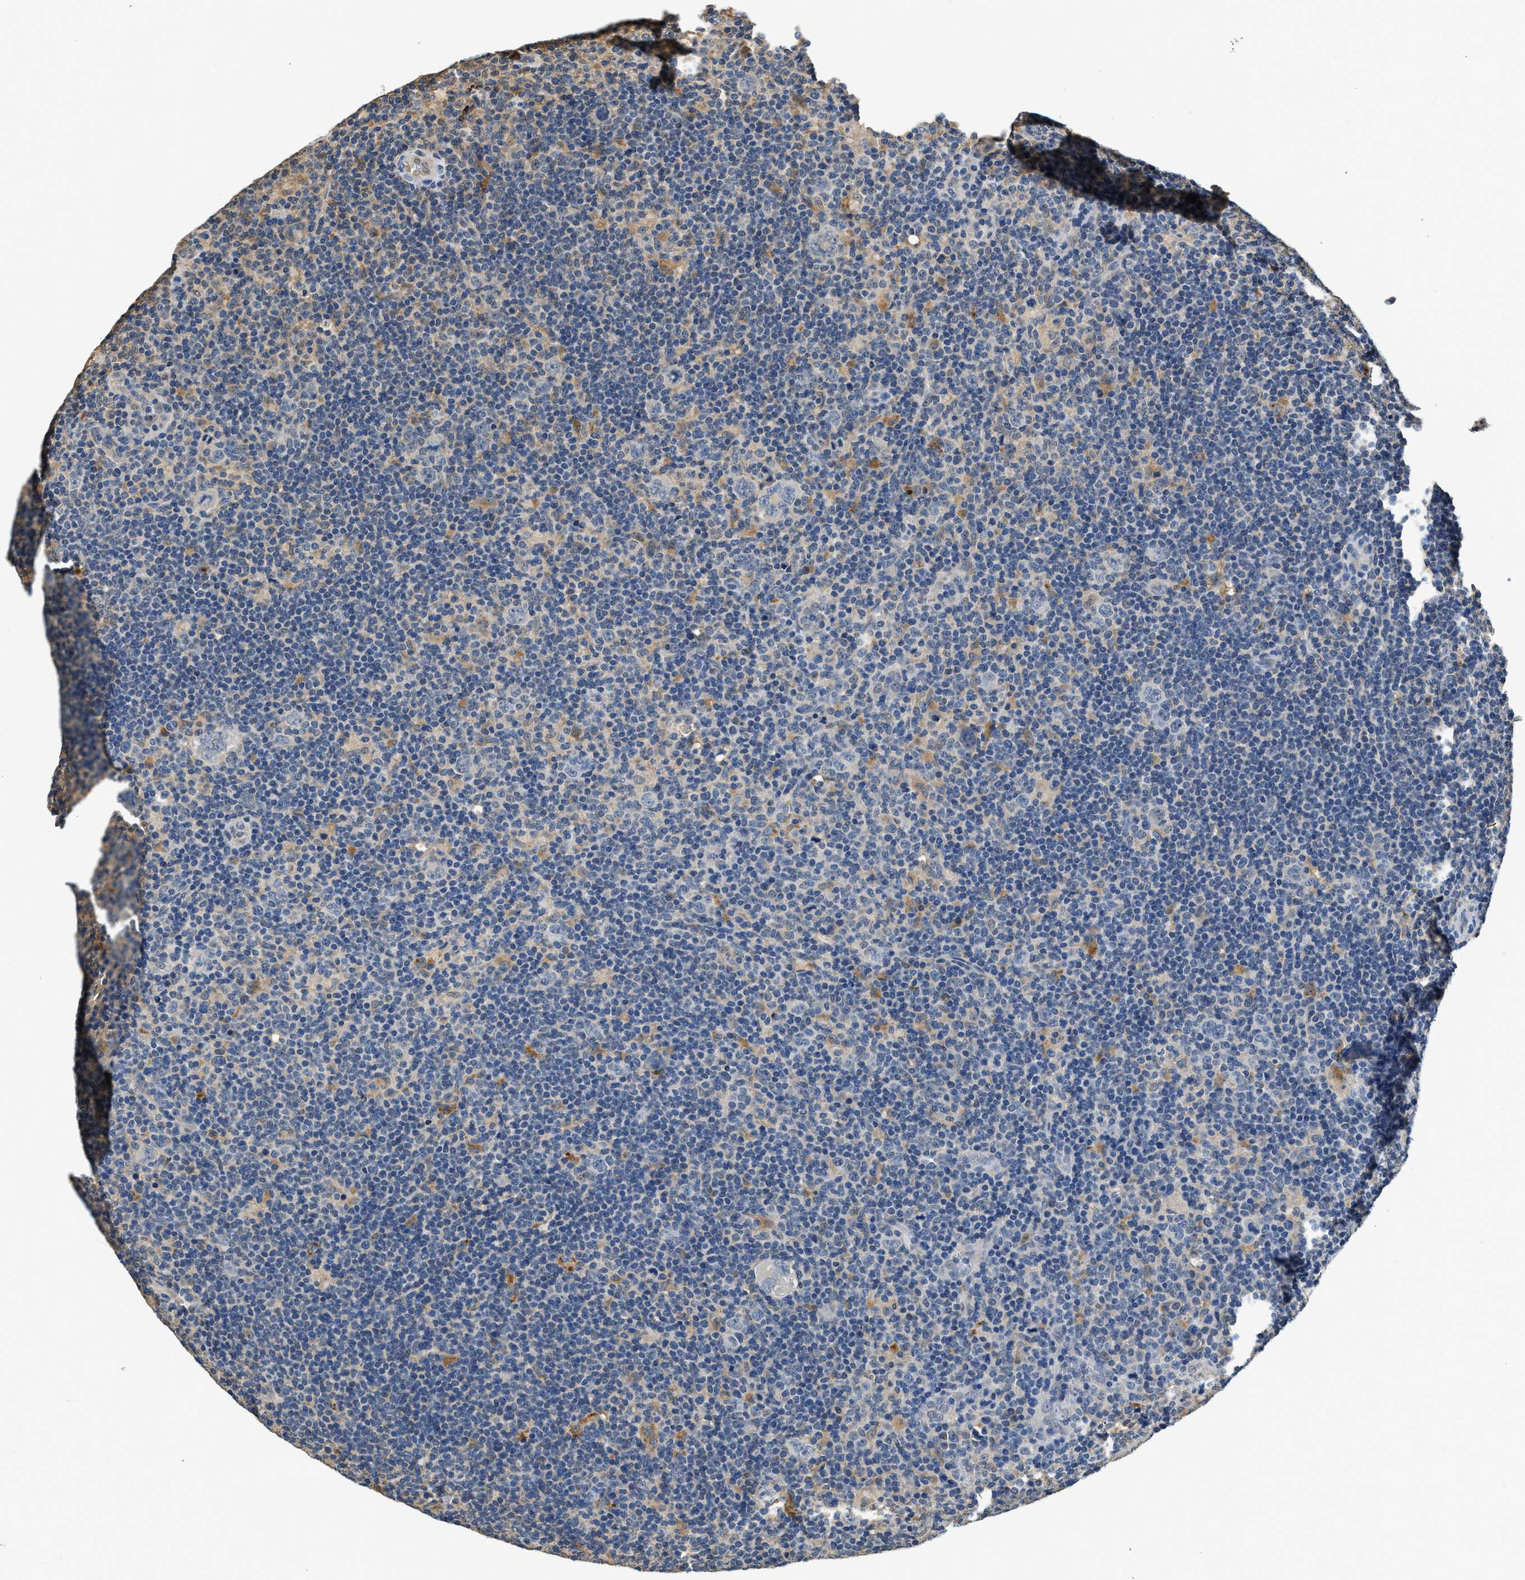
{"staining": {"intensity": "negative", "quantity": "none", "location": "none"}, "tissue": "lymphoma", "cell_type": "Tumor cells", "image_type": "cancer", "snomed": [{"axis": "morphology", "description": "Hodgkin's disease, NOS"}, {"axis": "topography", "description": "Lymph node"}], "caption": "DAB immunohistochemical staining of lymphoma demonstrates no significant positivity in tumor cells.", "gene": "BCL7C", "patient": {"sex": "female", "age": 57}}